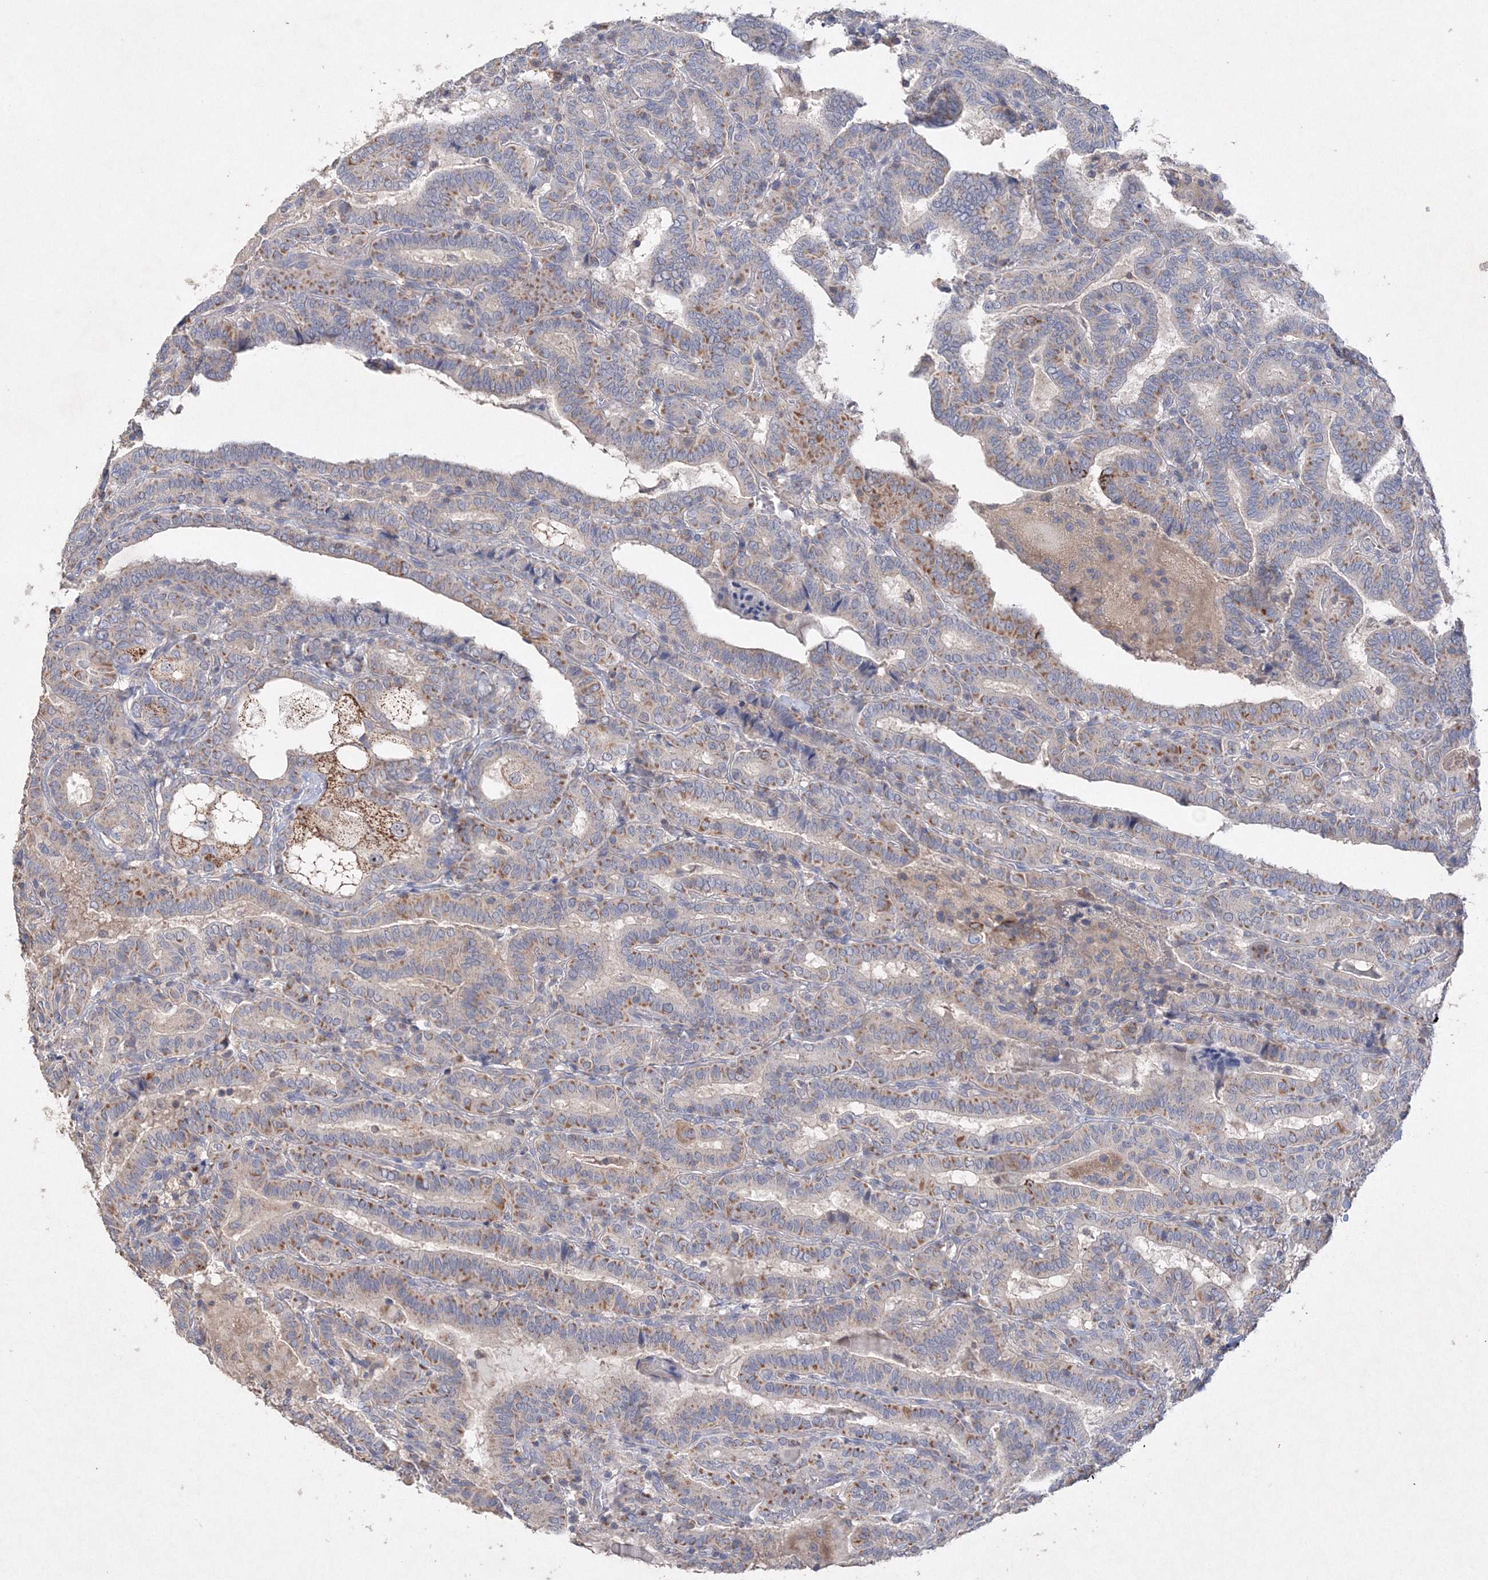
{"staining": {"intensity": "moderate", "quantity": "<25%", "location": "cytoplasmic/membranous"}, "tissue": "thyroid cancer", "cell_type": "Tumor cells", "image_type": "cancer", "snomed": [{"axis": "morphology", "description": "Papillary adenocarcinoma, NOS"}, {"axis": "topography", "description": "Thyroid gland"}], "caption": "Immunohistochemistry (IHC) of human thyroid cancer (papillary adenocarcinoma) displays low levels of moderate cytoplasmic/membranous expression in about <25% of tumor cells. The protein of interest is stained brown, and the nuclei are stained in blue (DAB IHC with brightfield microscopy, high magnification).", "gene": "GLS", "patient": {"sex": "female", "age": 72}}